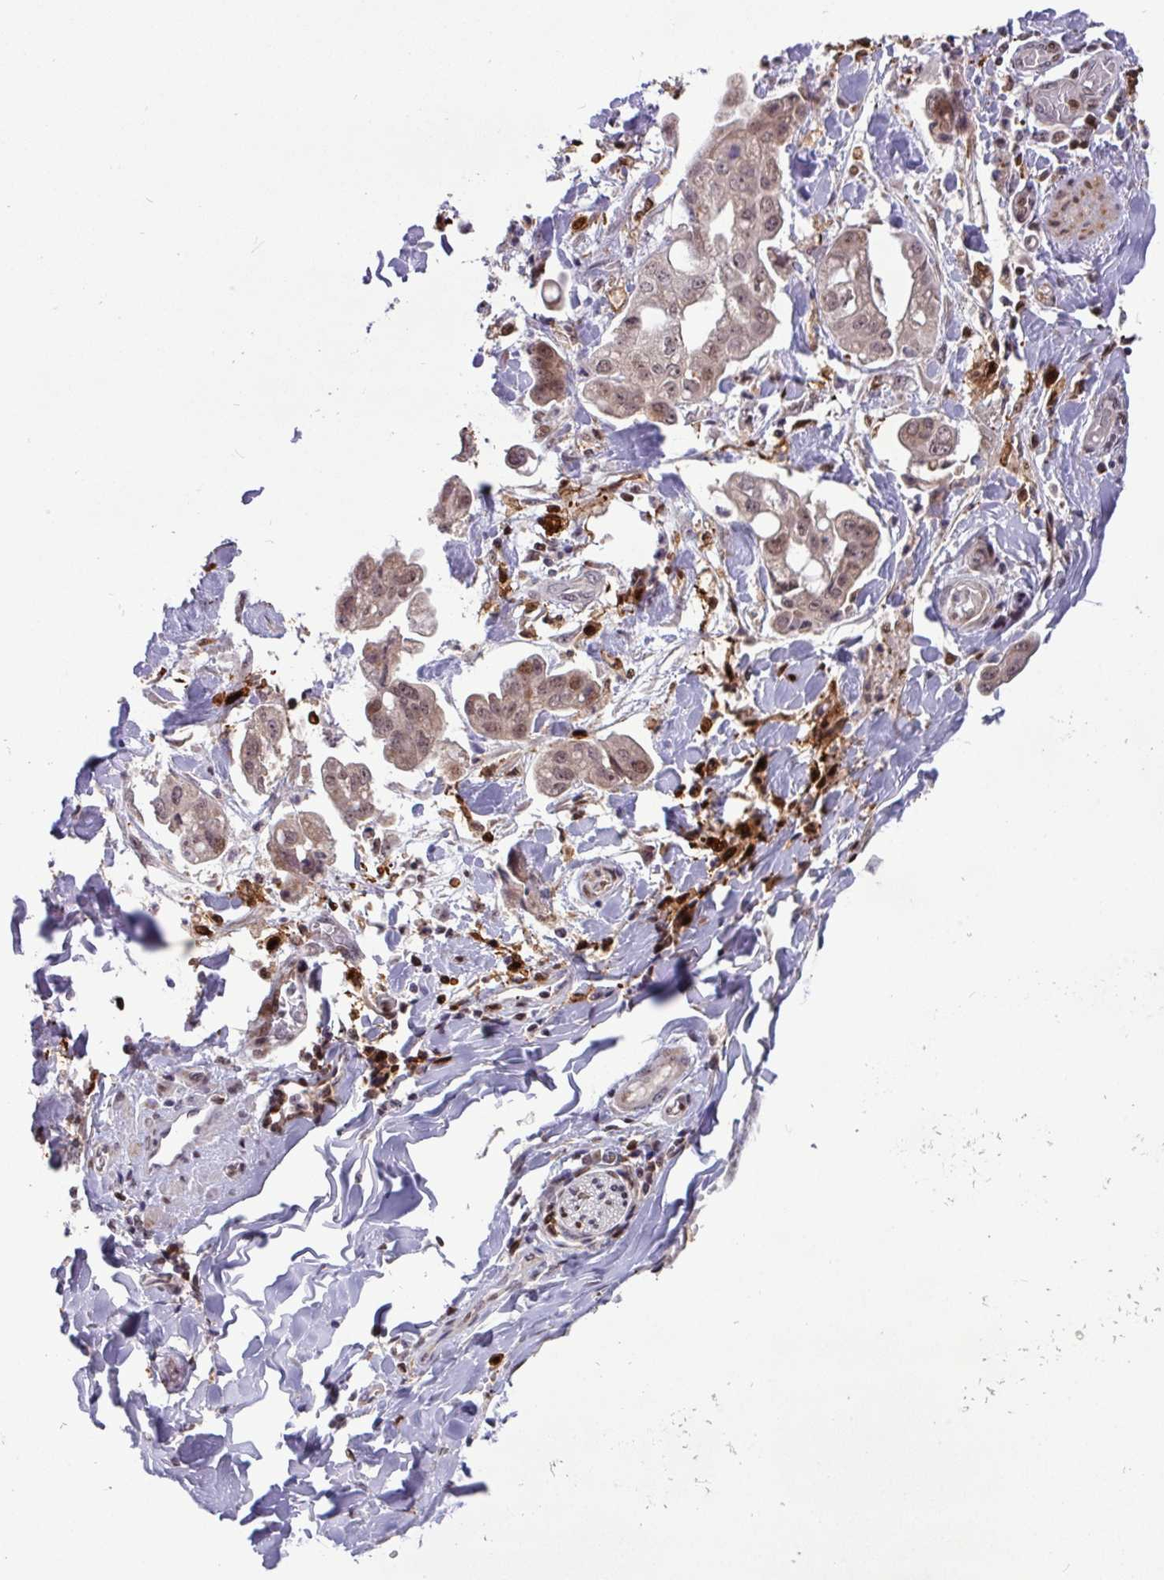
{"staining": {"intensity": "moderate", "quantity": ">75%", "location": "nuclear"}, "tissue": "stomach cancer", "cell_type": "Tumor cells", "image_type": "cancer", "snomed": [{"axis": "morphology", "description": "Adenocarcinoma, NOS"}, {"axis": "topography", "description": "Stomach"}], "caption": "About >75% of tumor cells in stomach cancer (adenocarcinoma) exhibit moderate nuclear protein expression as visualized by brown immunohistochemical staining.", "gene": "BRD3", "patient": {"sex": "male", "age": 62}}